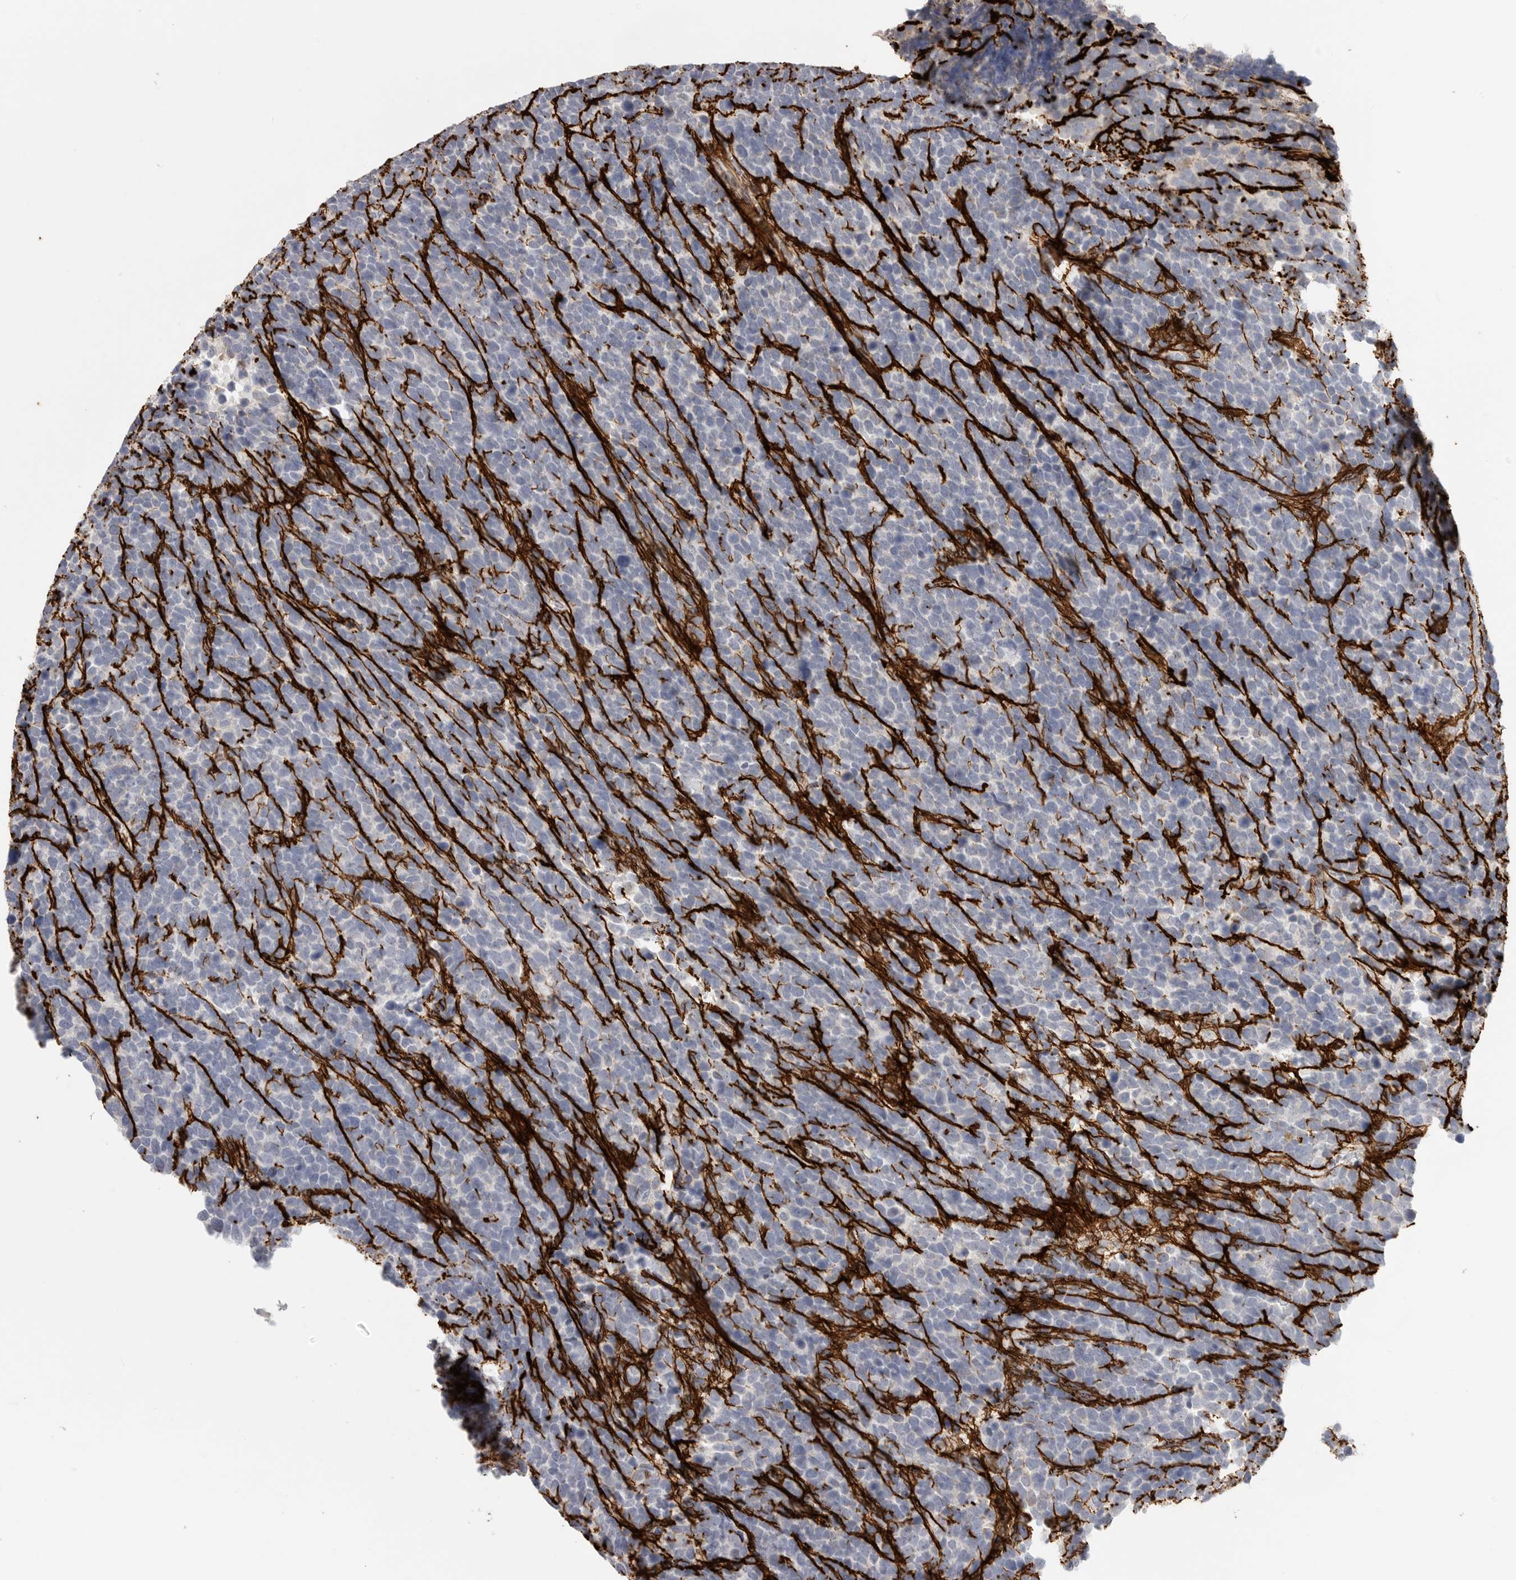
{"staining": {"intensity": "negative", "quantity": "none", "location": "none"}, "tissue": "urothelial cancer", "cell_type": "Tumor cells", "image_type": "cancer", "snomed": [{"axis": "morphology", "description": "Urothelial carcinoma, High grade"}, {"axis": "topography", "description": "Urinary bladder"}], "caption": "A micrograph of high-grade urothelial carcinoma stained for a protein reveals no brown staining in tumor cells. (Brightfield microscopy of DAB immunohistochemistry at high magnification).", "gene": "FBN2", "patient": {"sex": "female", "age": 82}}